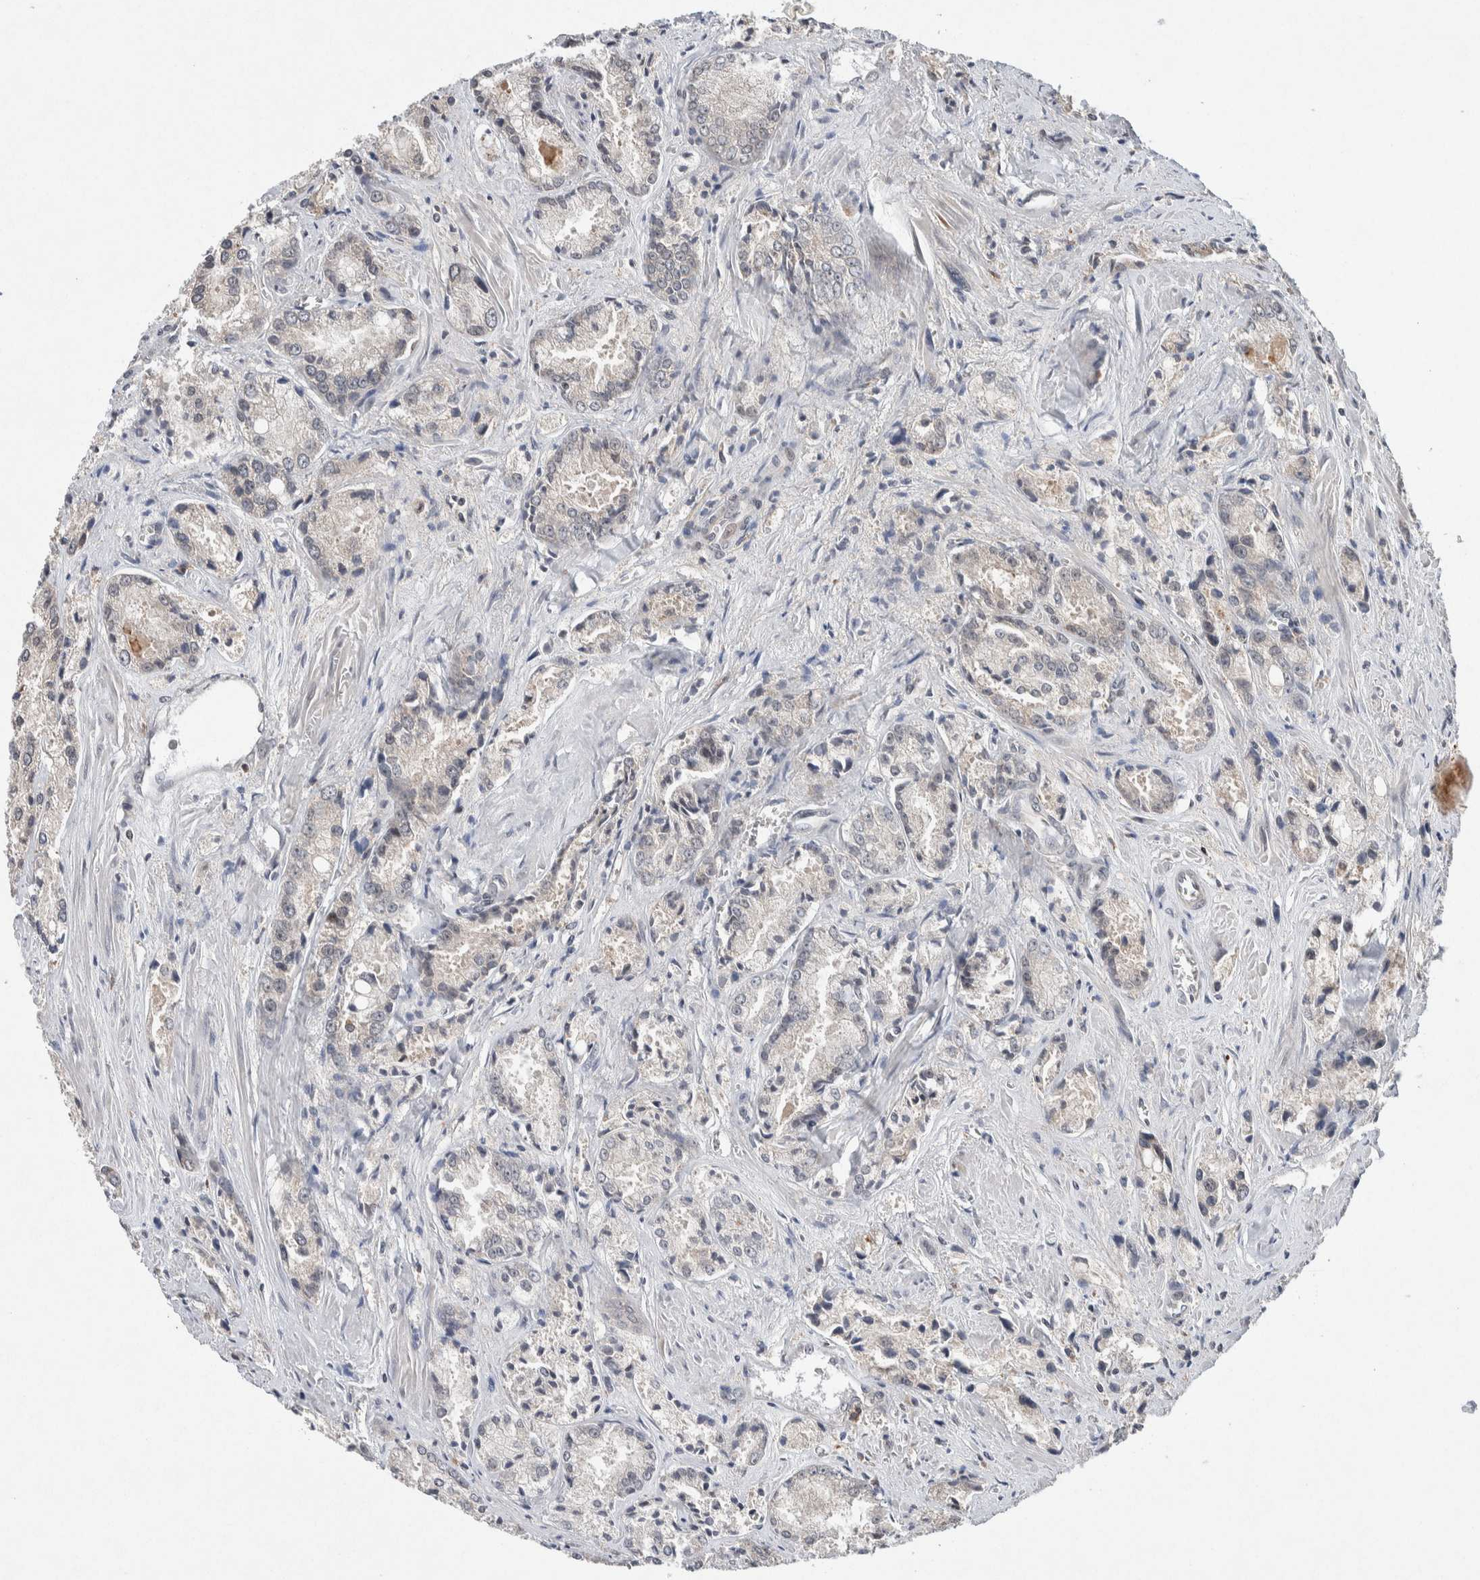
{"staining": {"intensity": "negative", "quantity": "none", "location": "none"}, "tissue": "prostate cancer", "cell_type": "Tumor cells", "image_type": "cancer", "snomed": [{"axis": "morphology", "description": "Adenocarcinoma, Low grade"}, {"axis": "topography", "description": "Prostate"}], "caption": "IHC micrograph of neoplastic tissue: prostate cancer (adenocarcinoma (low-grade)) stained with DAB exhibits no significant protein positivity in tumor cells. (DAB immunohistochemistry with hematoxylin counter stain).", "gene": "KCNK1", "patient": {"sex": "male", "age": 64}}